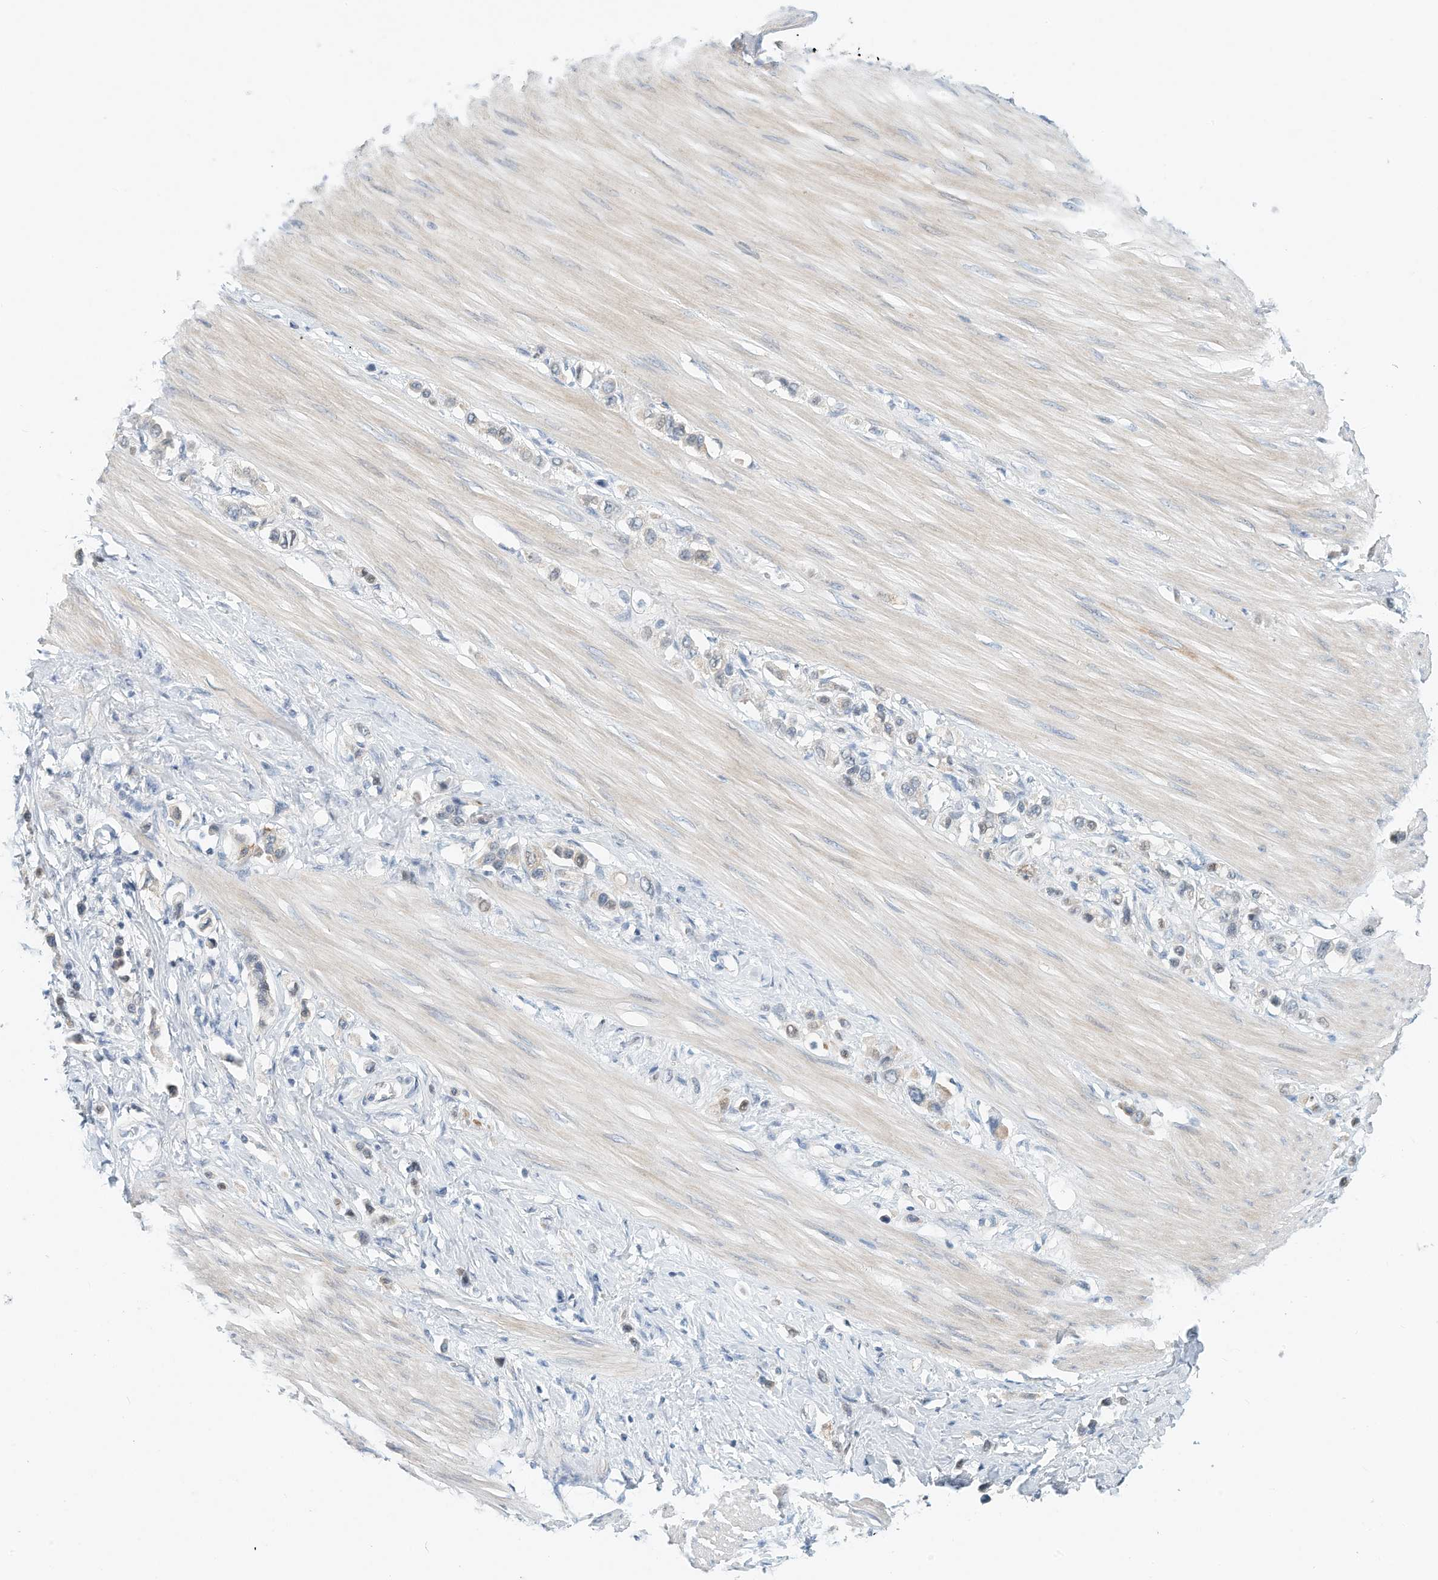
{"staining": {"intensity": "negative", "quantity": "none", "location": "none"}, "tissue": "stomach cancer", "cell_type": "Tumor cells", "image_type": "cancer", "snomed": [{"axis": "morphology", "description": "Adenocarcinoma, NOS"}, {"axis": "topography", "description": "Stomach"}], "caption": "Tumor cells are negative for brown protein staining in stomach cancer.", "gene": "ARHGAP28", "patient": {"sex": "female", "age": 65}}